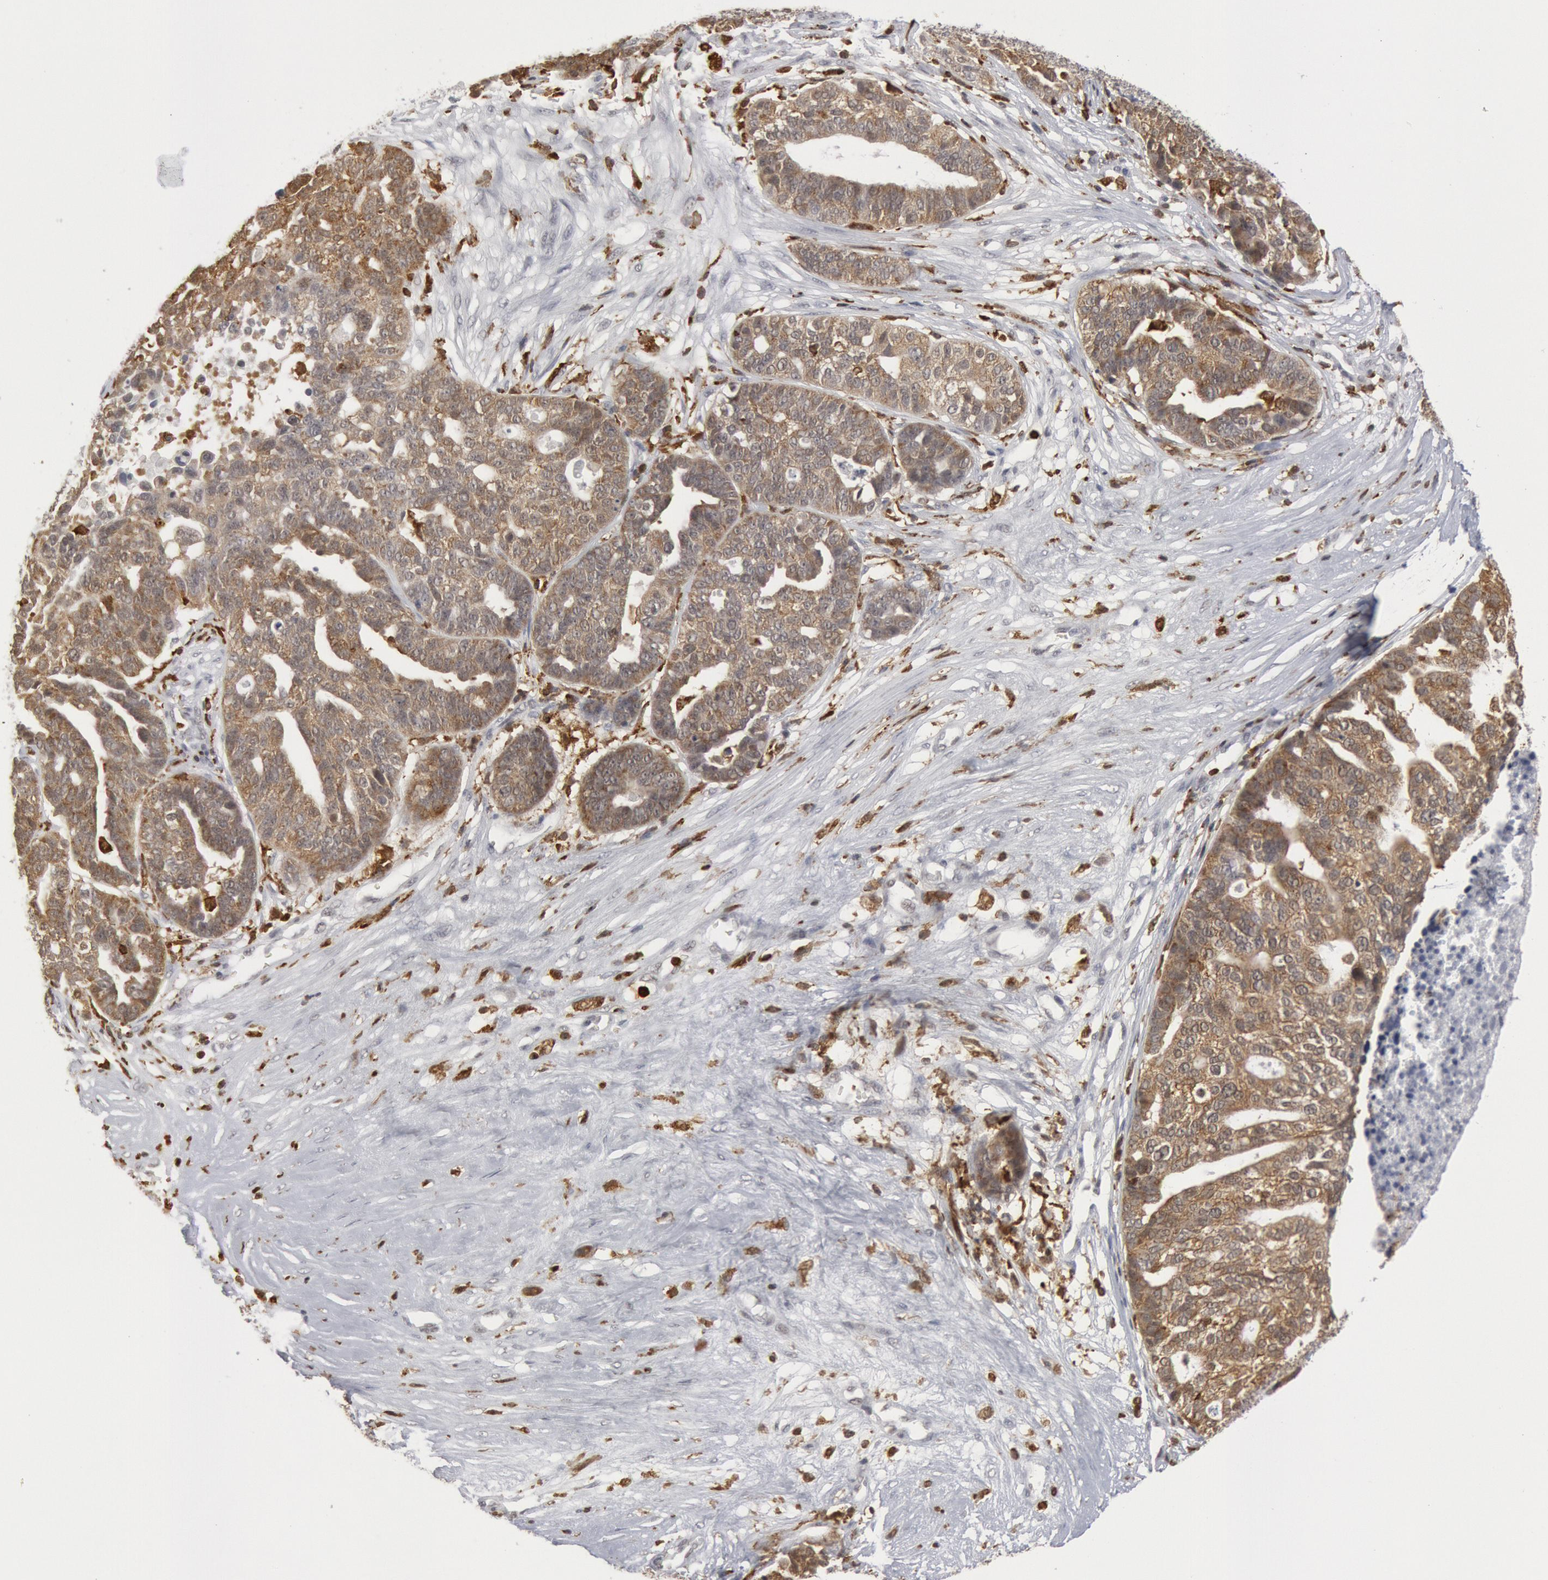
{"staining": {"intensity": "moderate", "quantity": ">75%", "location": "cytoplasmic/membranous"}, "tissue": "ovarian cancer", "cell_type": "Tumor cells", "image_type": "cancer", "snomed": [{"axis": "morphology", "description": "Cystadenocarcinoma, serous, NOS"}, {"axis": "topography", "description": "Ovary"}], "caption": "Moderate cytoplasmic/membranous expression is seen in about >75% of tumor cells in serous cystadenocarcinoma (ovarian).", "gene": "PTPN6", "patient": {"sex": "female", "age": 59}}